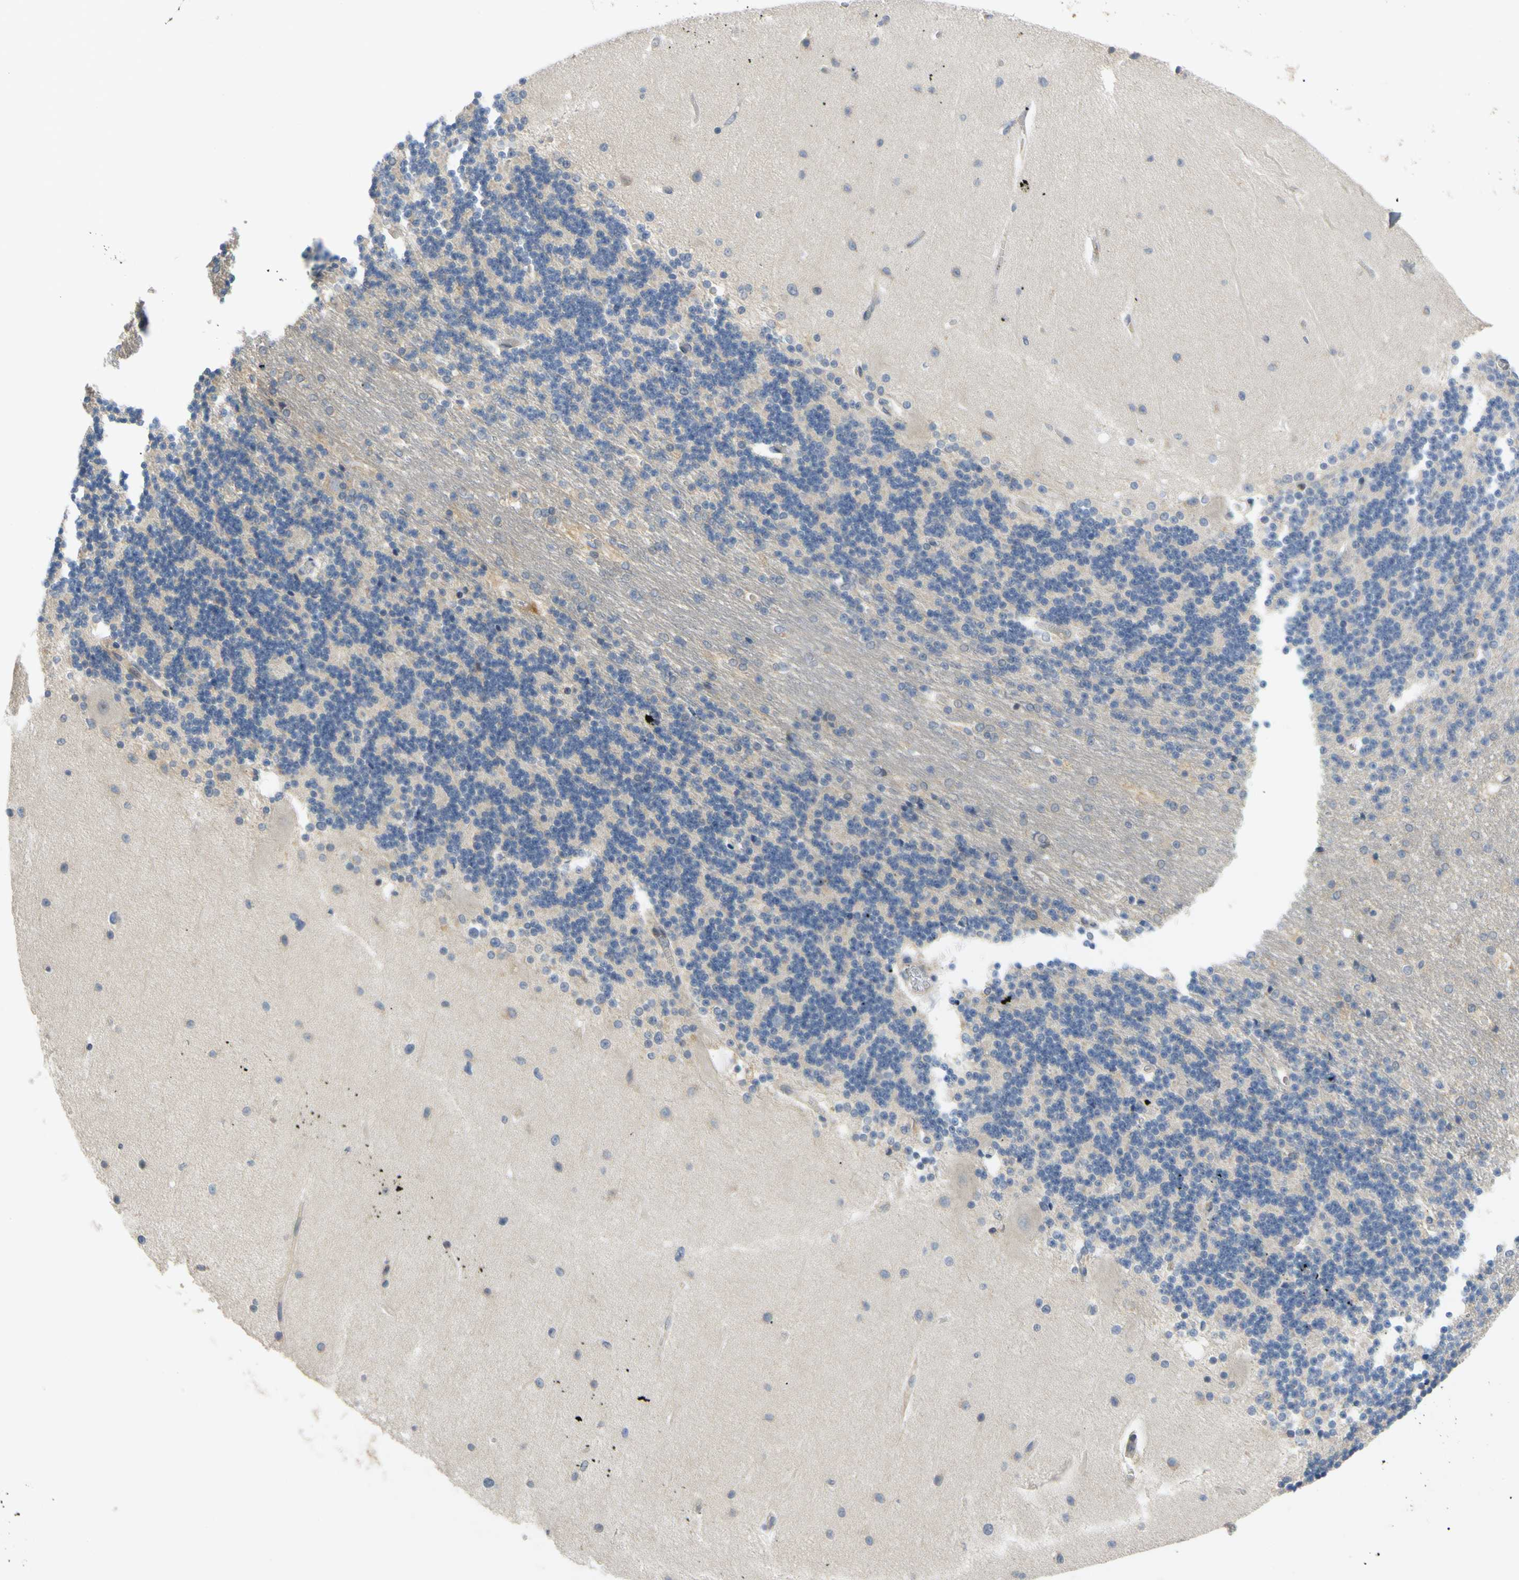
{"staining": {"intensity": "negative", "quantity": "none", "location": "none"}, "tissue": "cerebellum", "cell_type": "Cells in granular layer", "image_type": "normal", "snomed": [{"axis": "morphology", "description": "Normal tissue, NOS"}, {"axis": "topography", "description": "Cerebellum"}], "caption": "The image demonstrates no significant positivity in cells in granular layer of cerebellum. The staining was performed using DAB to visualize the protein expression in brown, while the nuclei were stained in blue with hematoxylin (Magnification: 20x).", "gene": "CCNB2", "patient": {"sex": "female", "age": 54}}